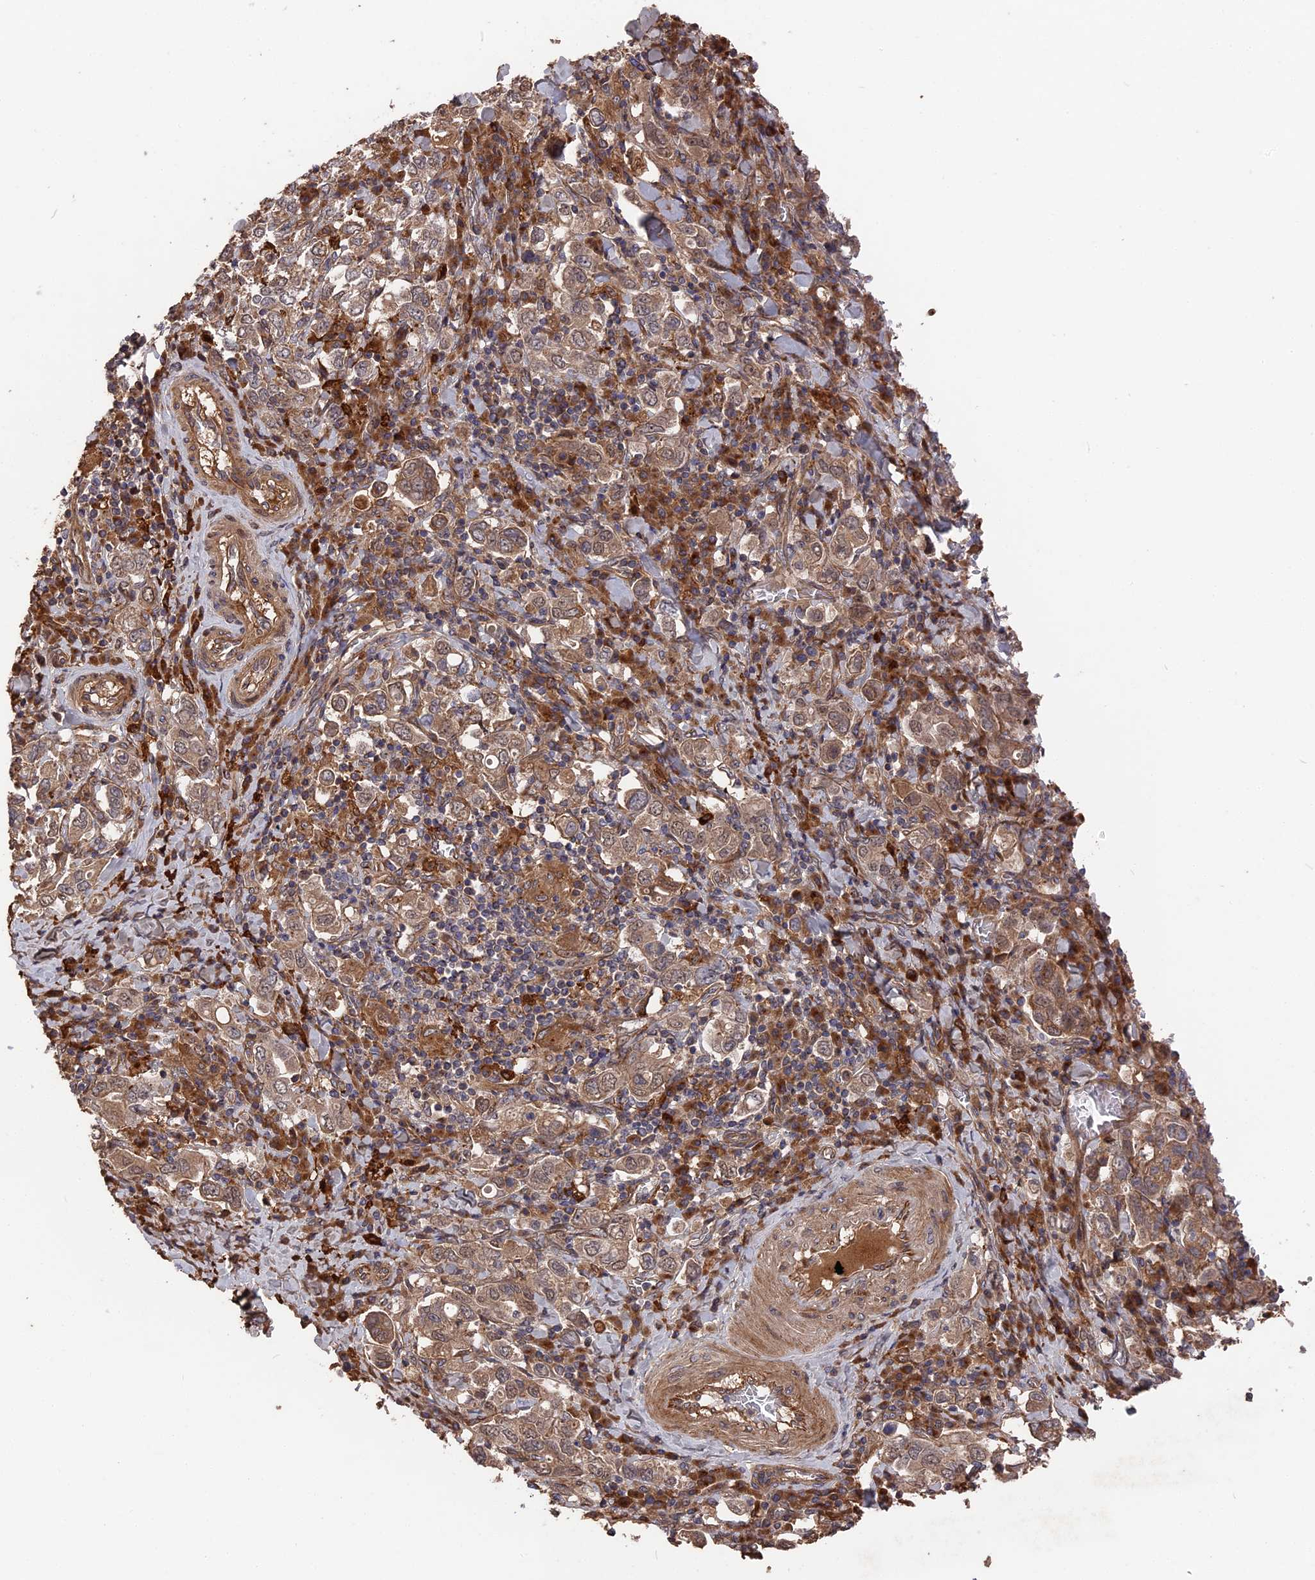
{"staining": {"intensity": "weak", "quantity": ">75%", "location": "cytoplasmic/membranous"}, "tissue": "stomach cancer", "cell_type": "Tumor cells", "image_type": "cancer", "snomed": [{"axis": "morphology", "description": "Adenocarcinoma, NOS"}, {"axis": "topography", "description": "Stomach, upper"}], "caption": "Stomach cancer (adenocarcinoma) stained with a brown dye demonstrates weak cytoplasmic/membranous positive positivity in approximately >75% of tumor cells.", "gene": "DEF8", "patient": {"sex": "male", "age": 62}}